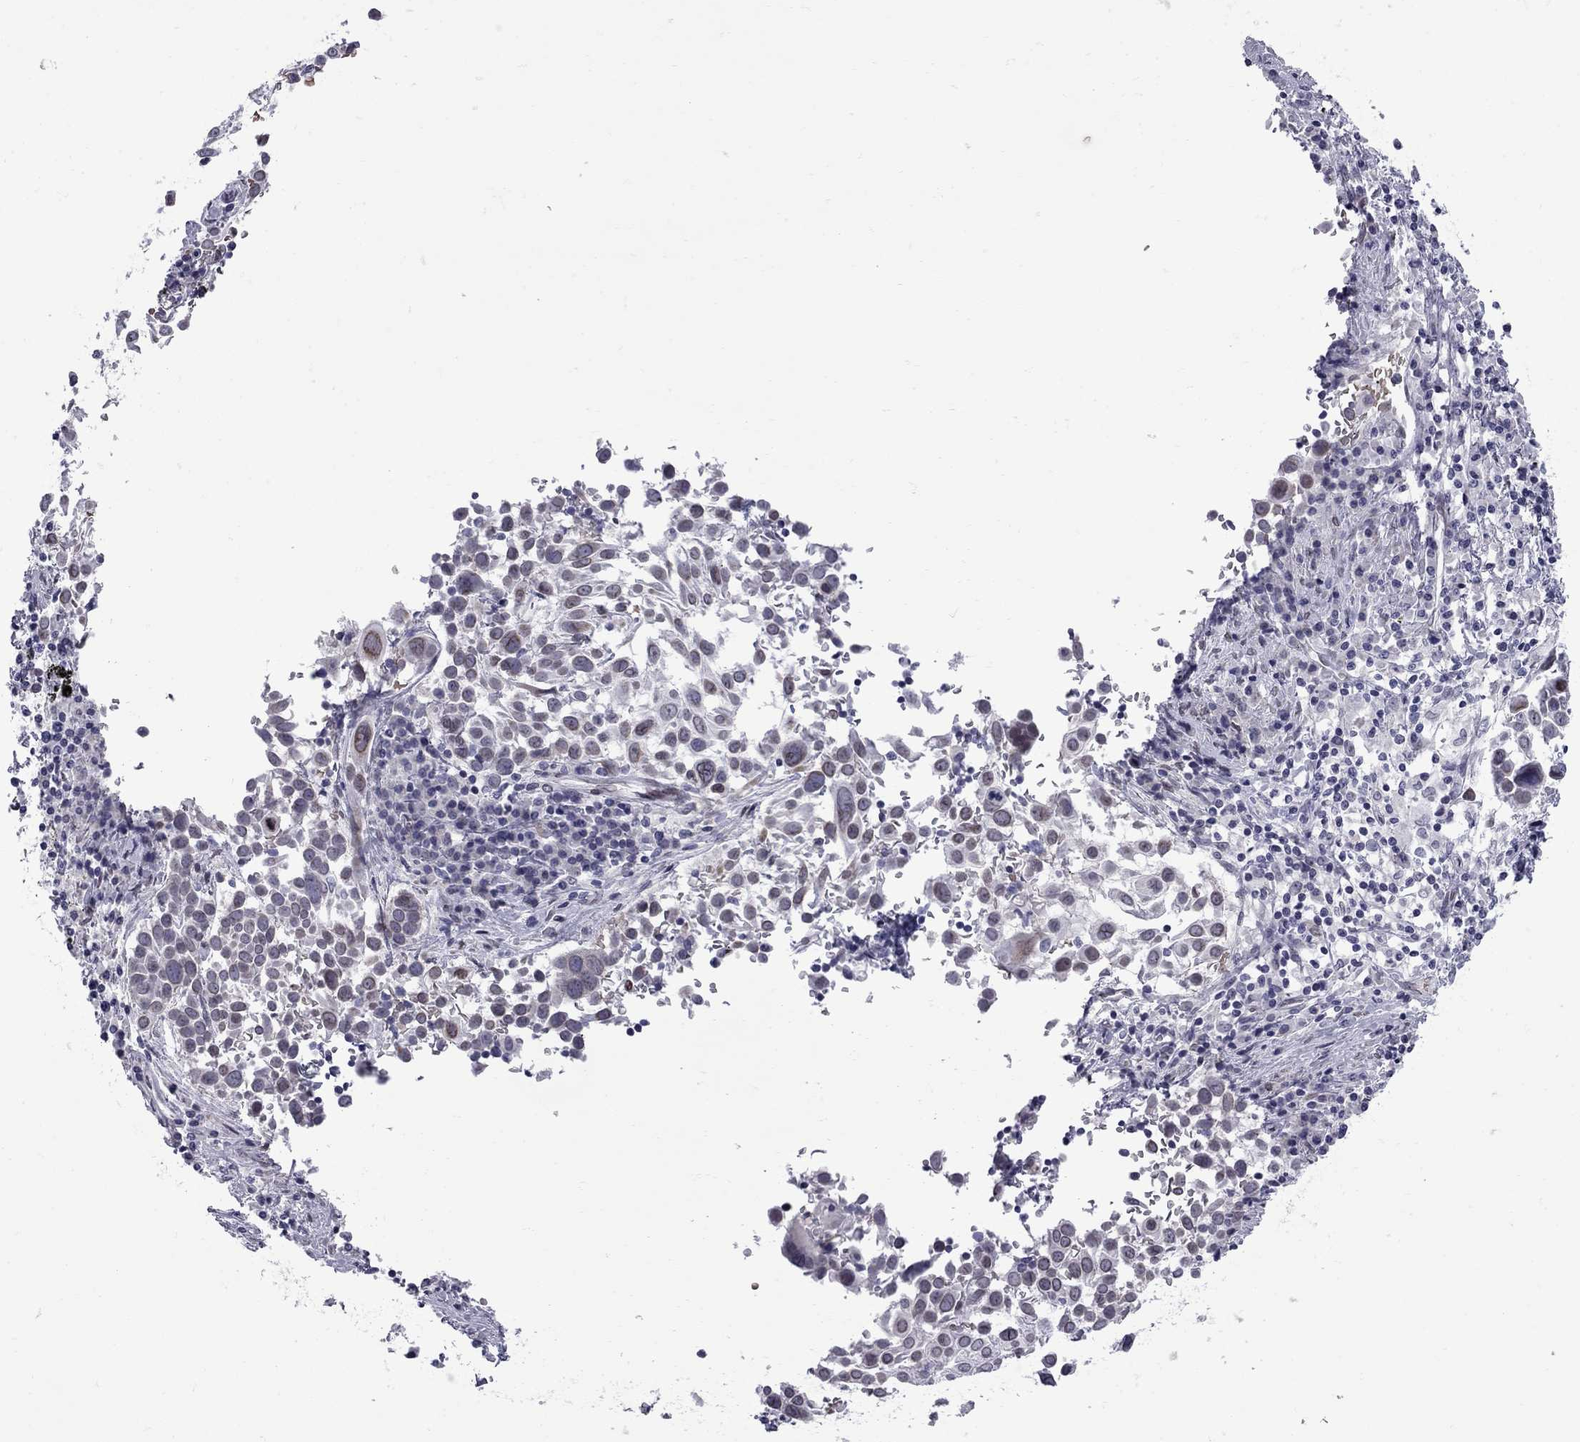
{"staining": {"intensity": "weak", "quantity": "<25%", "location": "cytoplasmic/membranous"}, "tissue": "lung cancer", "cell_type": "Tumor cells", "image_type": "cancer", "snomed": [{"axis": "morphology", "description": "Squamous cell carcinoma, NOS"}, {"axis": "topography", "description": "Lung"}], "caption": "Lung cancer (squamous cell carcinoma) stained for a protein using immunohistochemistry (IHC) displays no staining tumor cells.", "gene": "CLTCL1", "patient": {"sex": "male", "age": 57}}